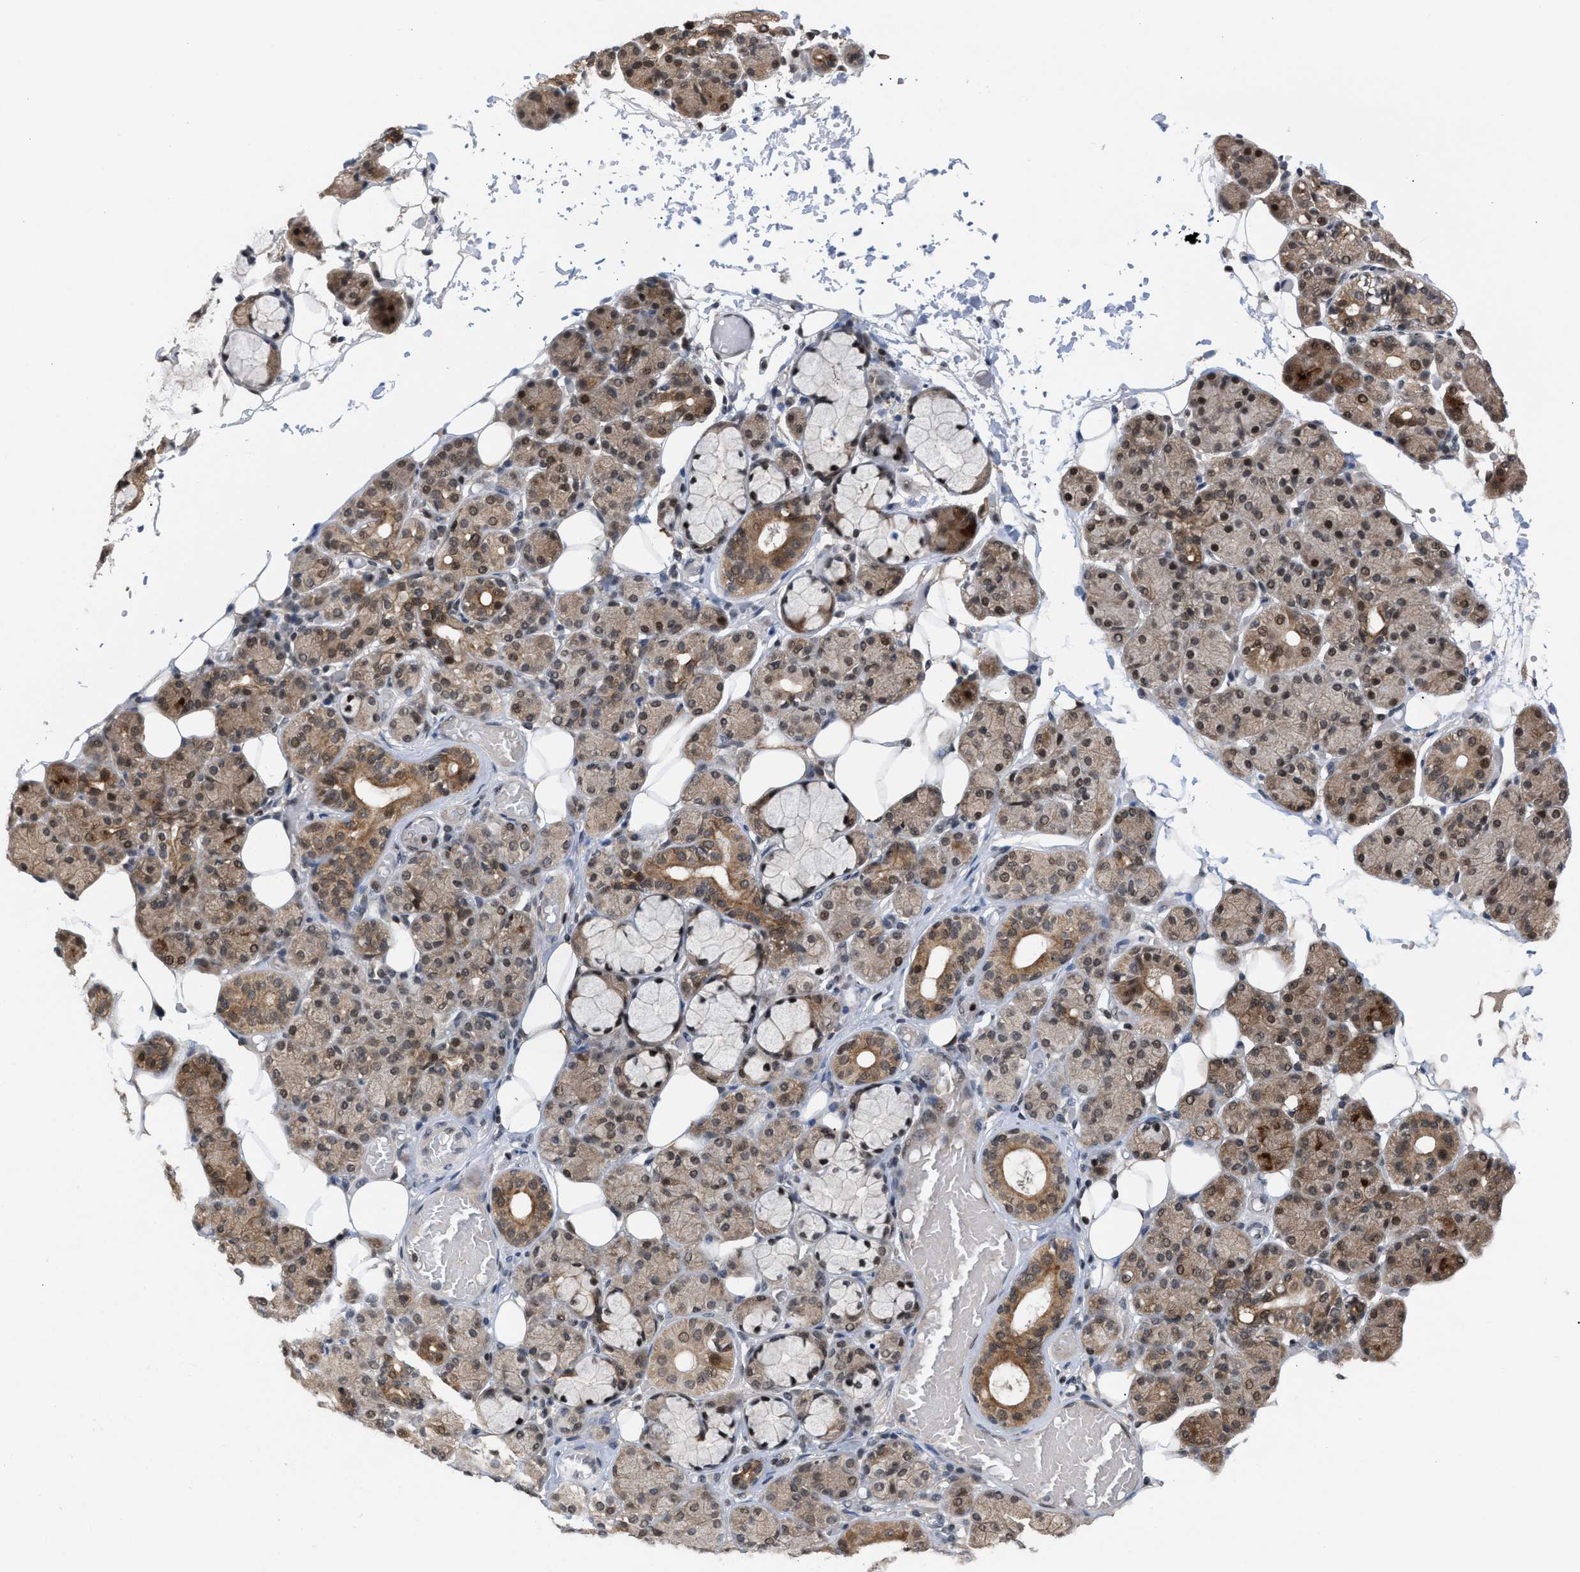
{"staining": {"intensity": "moderate", "quantity": ">75%", "location": "cytoplasmic/membranous,nuclear"}, "tissue": "salivary gland", "cell_type": "Glandular cells", "image_type": "normal", "snomed": [{"axis": "morphology", "description": "Normal tissue, NOS"}, {"axis": "topography", "description": "Salivary gland"}], "caption": "The photomicrograph reveals immunohistochemical staining of normal salivary gland. There is moderate cytoplasmic/membranous,nuclear staining is appreciated in about >75% of glandular cells. (brown staining indicates protein expression, while blue staining denotes nuclei).", "gene": "C9orf78", "patient": {"sex": "male", "age": 63}}